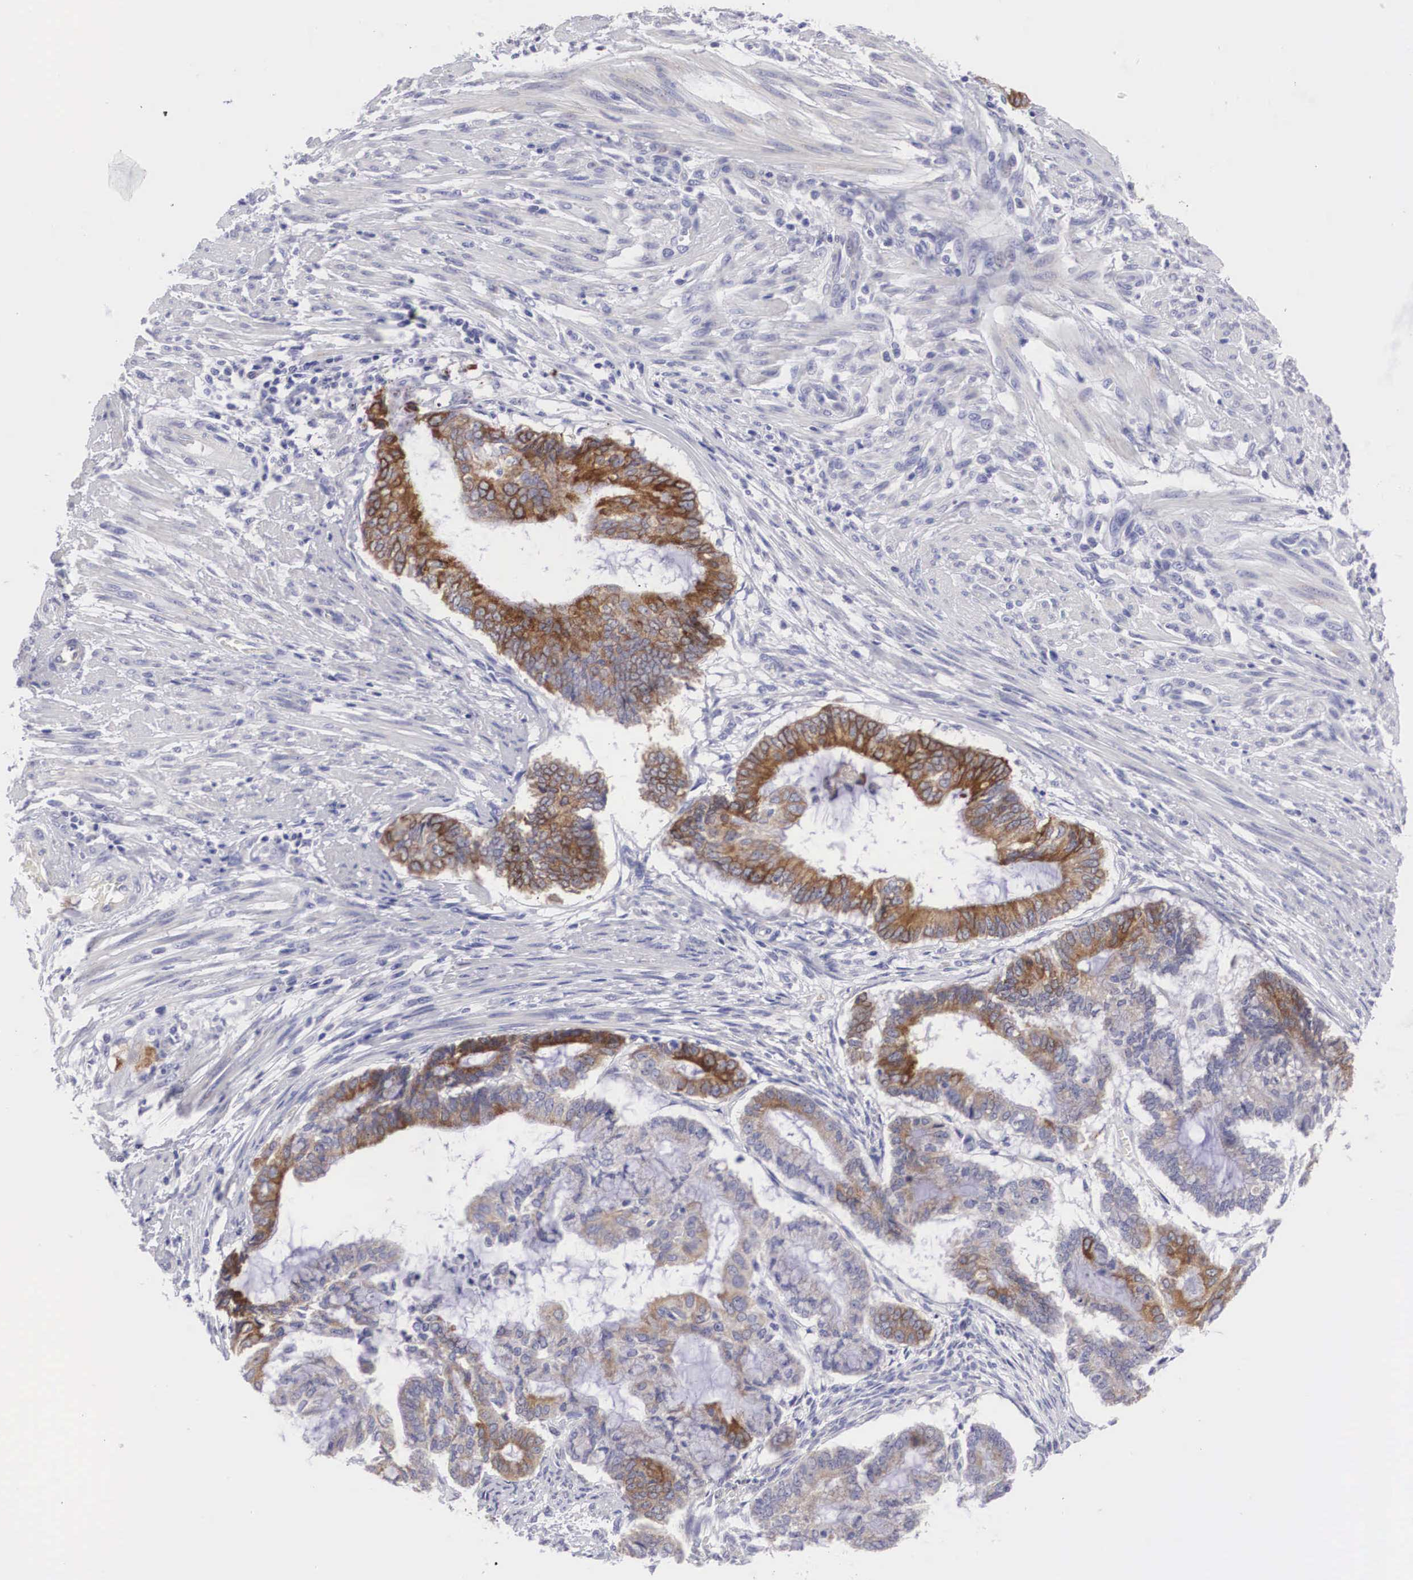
{"staining": {"intensity": "weak", "quantity": "25%-75%", "location": "cytoplasmic/membranous"}, "tissue": "endometrial cancer", "cell_type": "Tumor cells", "image_type": "cancer", "snomed": [{"axis": "morphology", "description": "Adenocarcinoma, NOS"}, {"axis": "topography", "description": "Endometrium"}], "caption": "About 25%-75% of tumor cells in human adenocarcinoma (endometrial) reveal weak cytoplasmic/membranous protein staining as visualized by brown immunohistochemical staining.", "gene": "ARMCX3", "patient": {"sex": "female", "age": 63}}